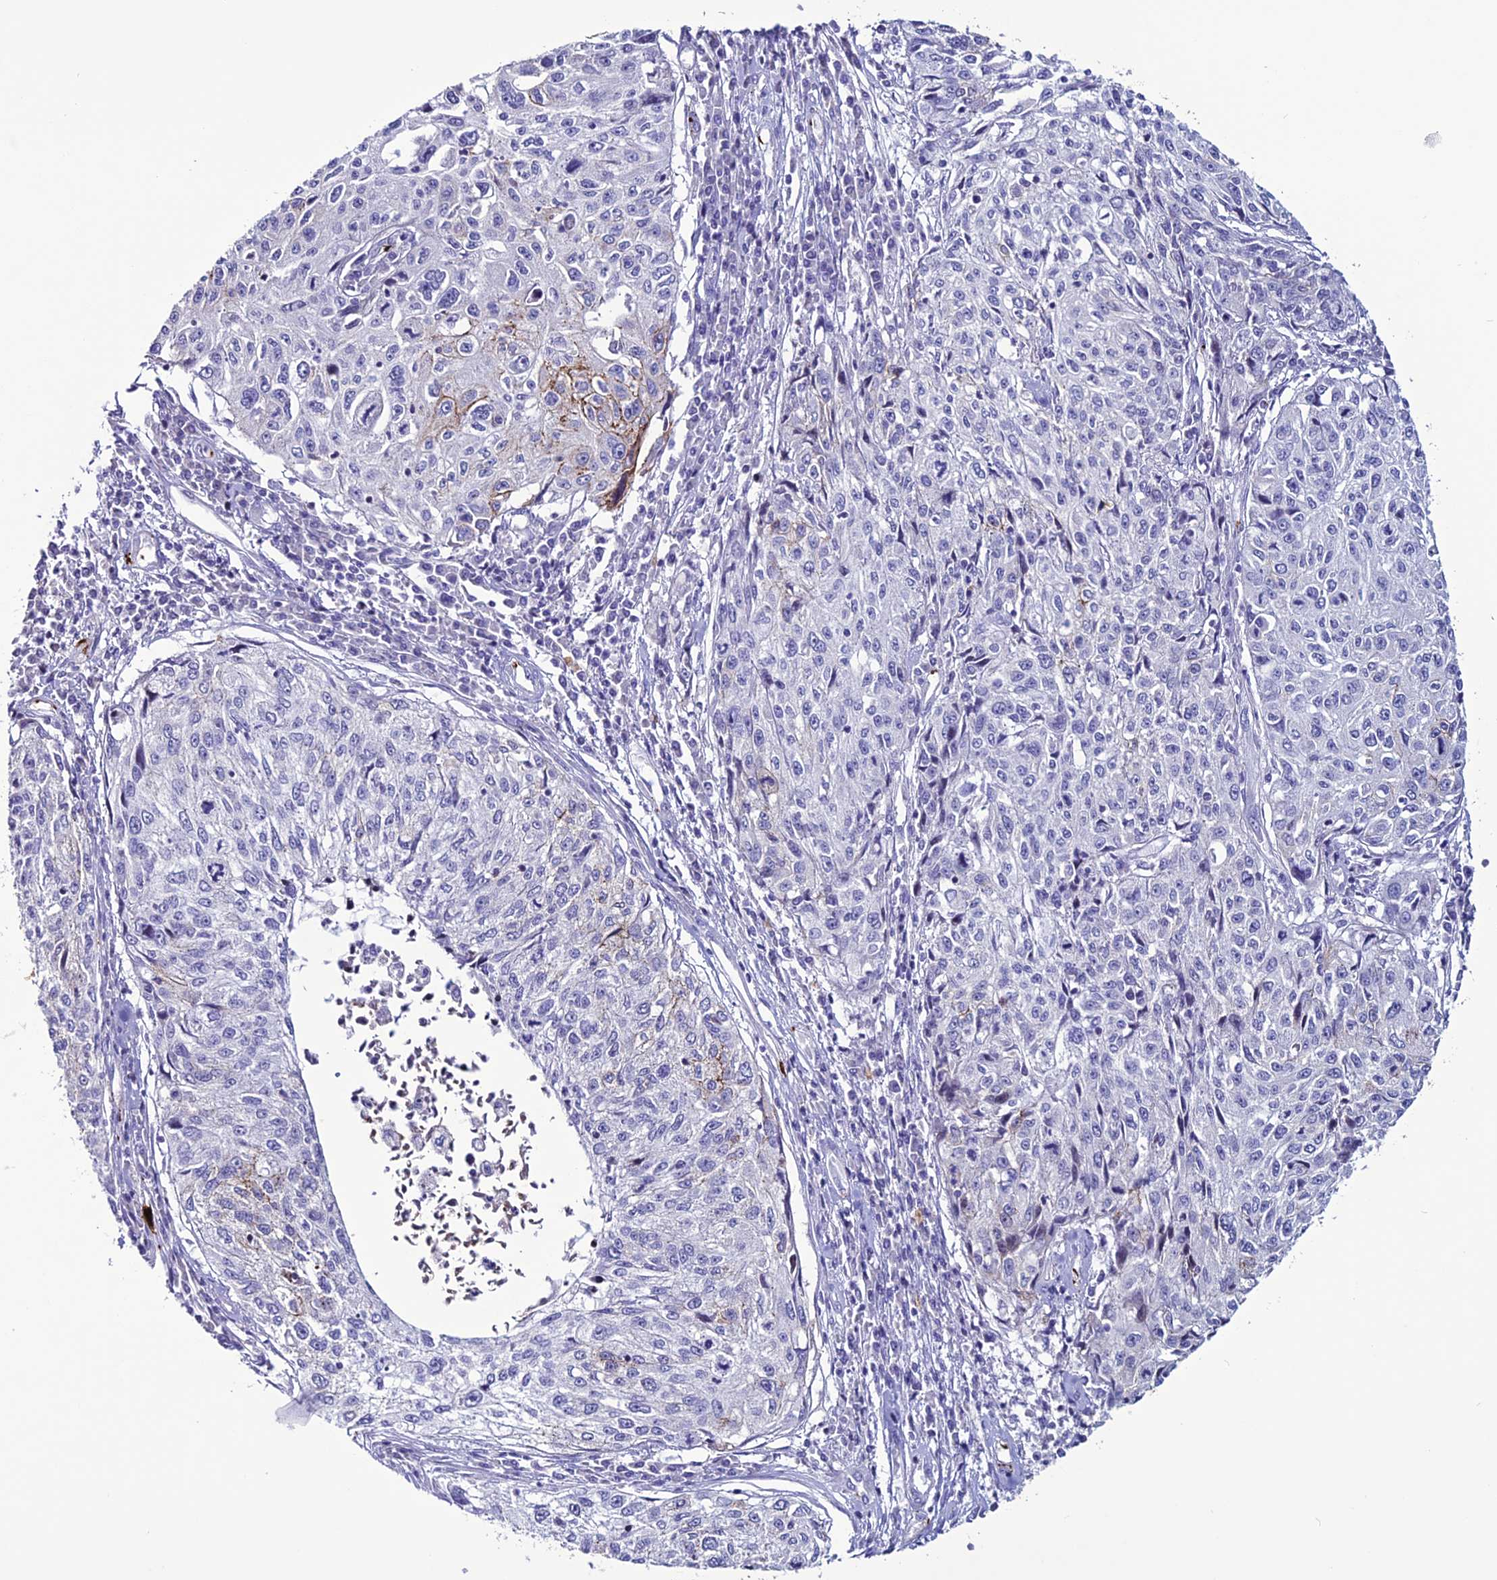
{"staining": {"intensity": "weak", "quantity": "<25%", "location": "cytoplasmic/membranous"}, "tissue": "cervical cancer", "cell_type": "Tumor cells", "image_type": "cancer", "snomed": [{"axis": "morphology", "description": "Squamous cell carcinoma, NOS"}, {"axis": "topography", "description": "Cervix"}], "caption": "Human squamous cell carcinoma (cervical) stained for a protein using immunohistochemistry (IHC) displays no staining in tumor cells.", "gene": "C21orf140", "patient": {"sex": "female", "age": 57}}